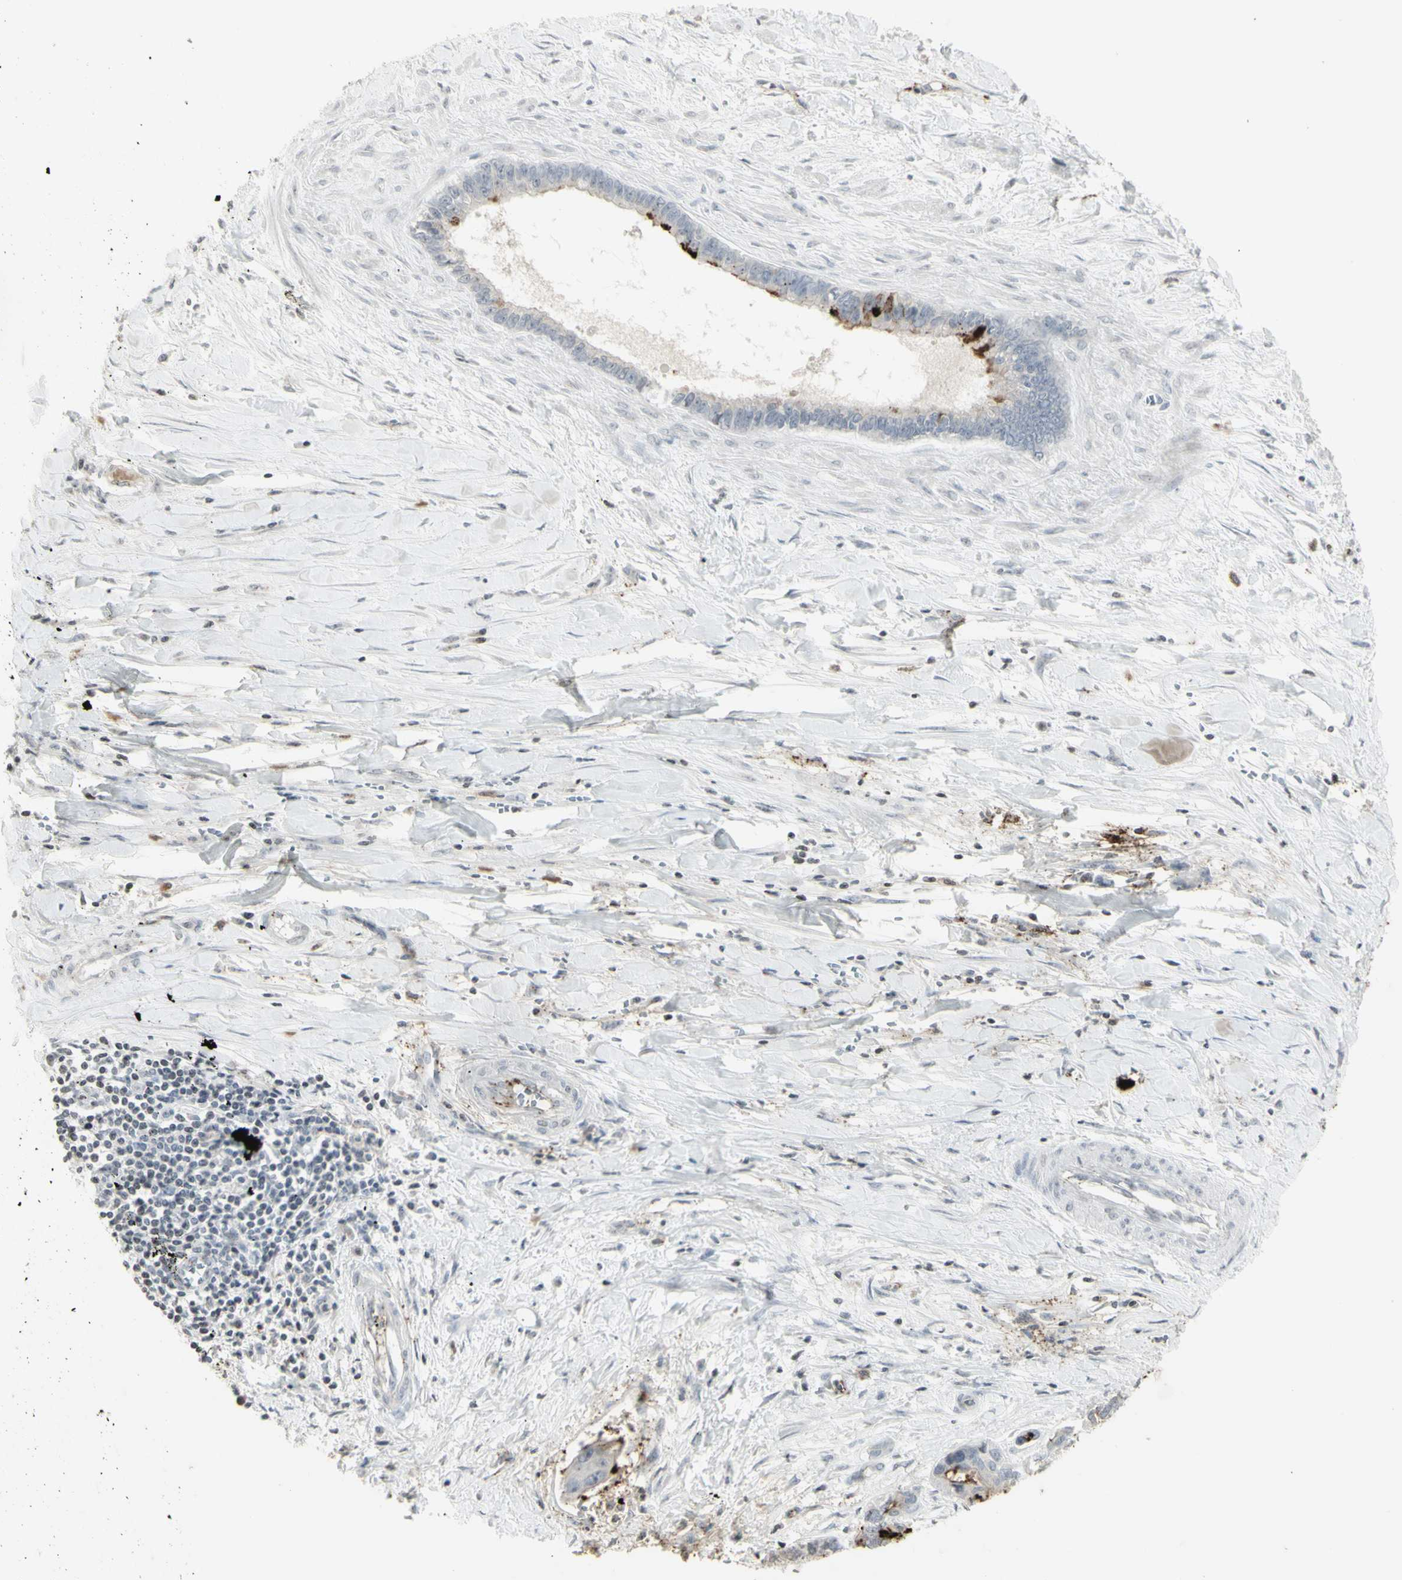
{"staining": {"intensity": "moderate", "quantity": "<25%", "location": "cytoplasmic/membranous"}, "tissue": "liver cancer", "cell_type": "Tumor cells", "image_type": "cancer", "snomed": [{"axis": "morphology", "description": "Cholangiocarcinoma"}, {"axis": "topography", "description": "Liver"}], "caption": "Immunohistochemical staining of liver cancer (cholangiocarcinoma) shows moderate cytoplasmic/membranous protein positivity in about <25% of tumor cells.", "gene": "MUC5AC", "patient": {"sex": "female", "age": 65}}